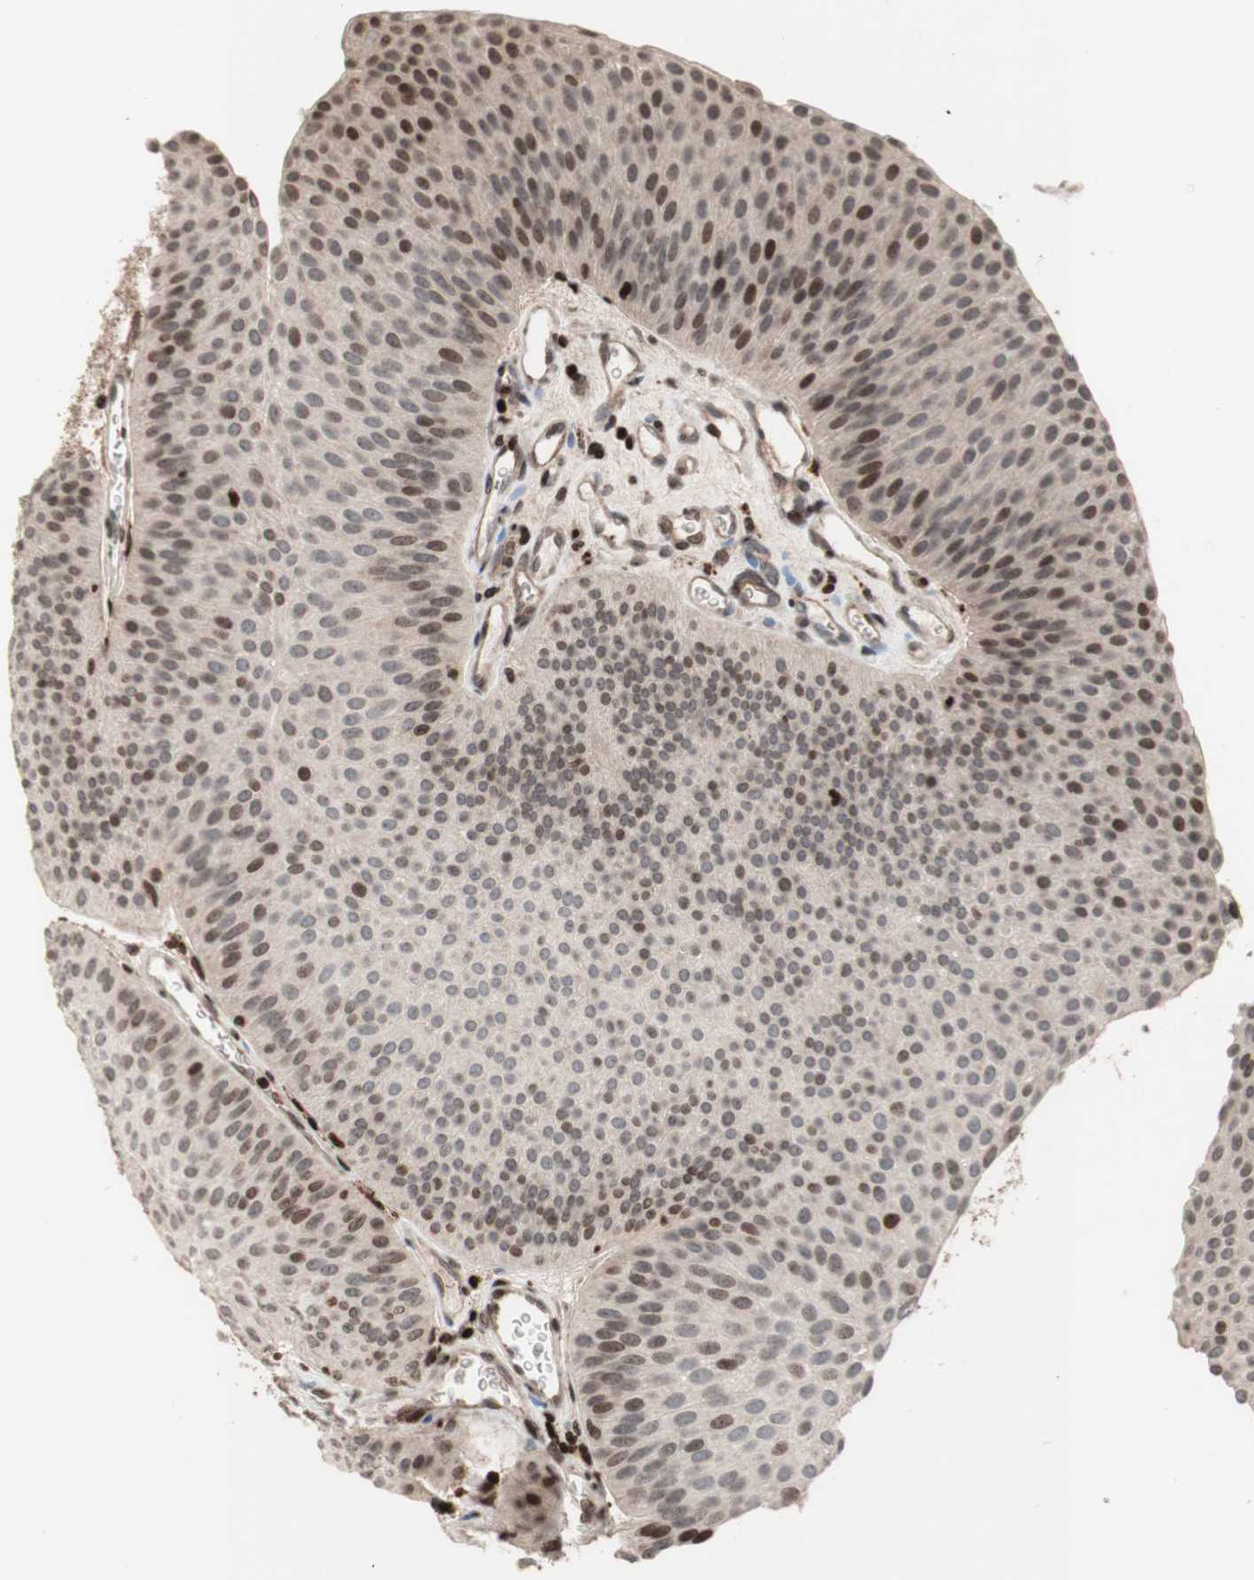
{"staining": {"intensity": "weak", "quantity": "<25%", "location": "nuclear"}, "tissue": "urothelial cancer", "cell_type": "Tumor cells", "image_type": "cancer", "snomed": [{"axis": "morphology", "description": "Urothelial carcinoma, Low grade"}, {"axis": "topography", "description": "Urinary bladder"}], "caption": "IHC histopathology image of neoplastic tissue: low-grade urothelial carcinoma stained with DAB (3,3'-diaminobenzidine) demonstrates no significant protein staining in tumor cells.", "gene": "POLA1", "patient": {"sex": "female", "age": 60}}